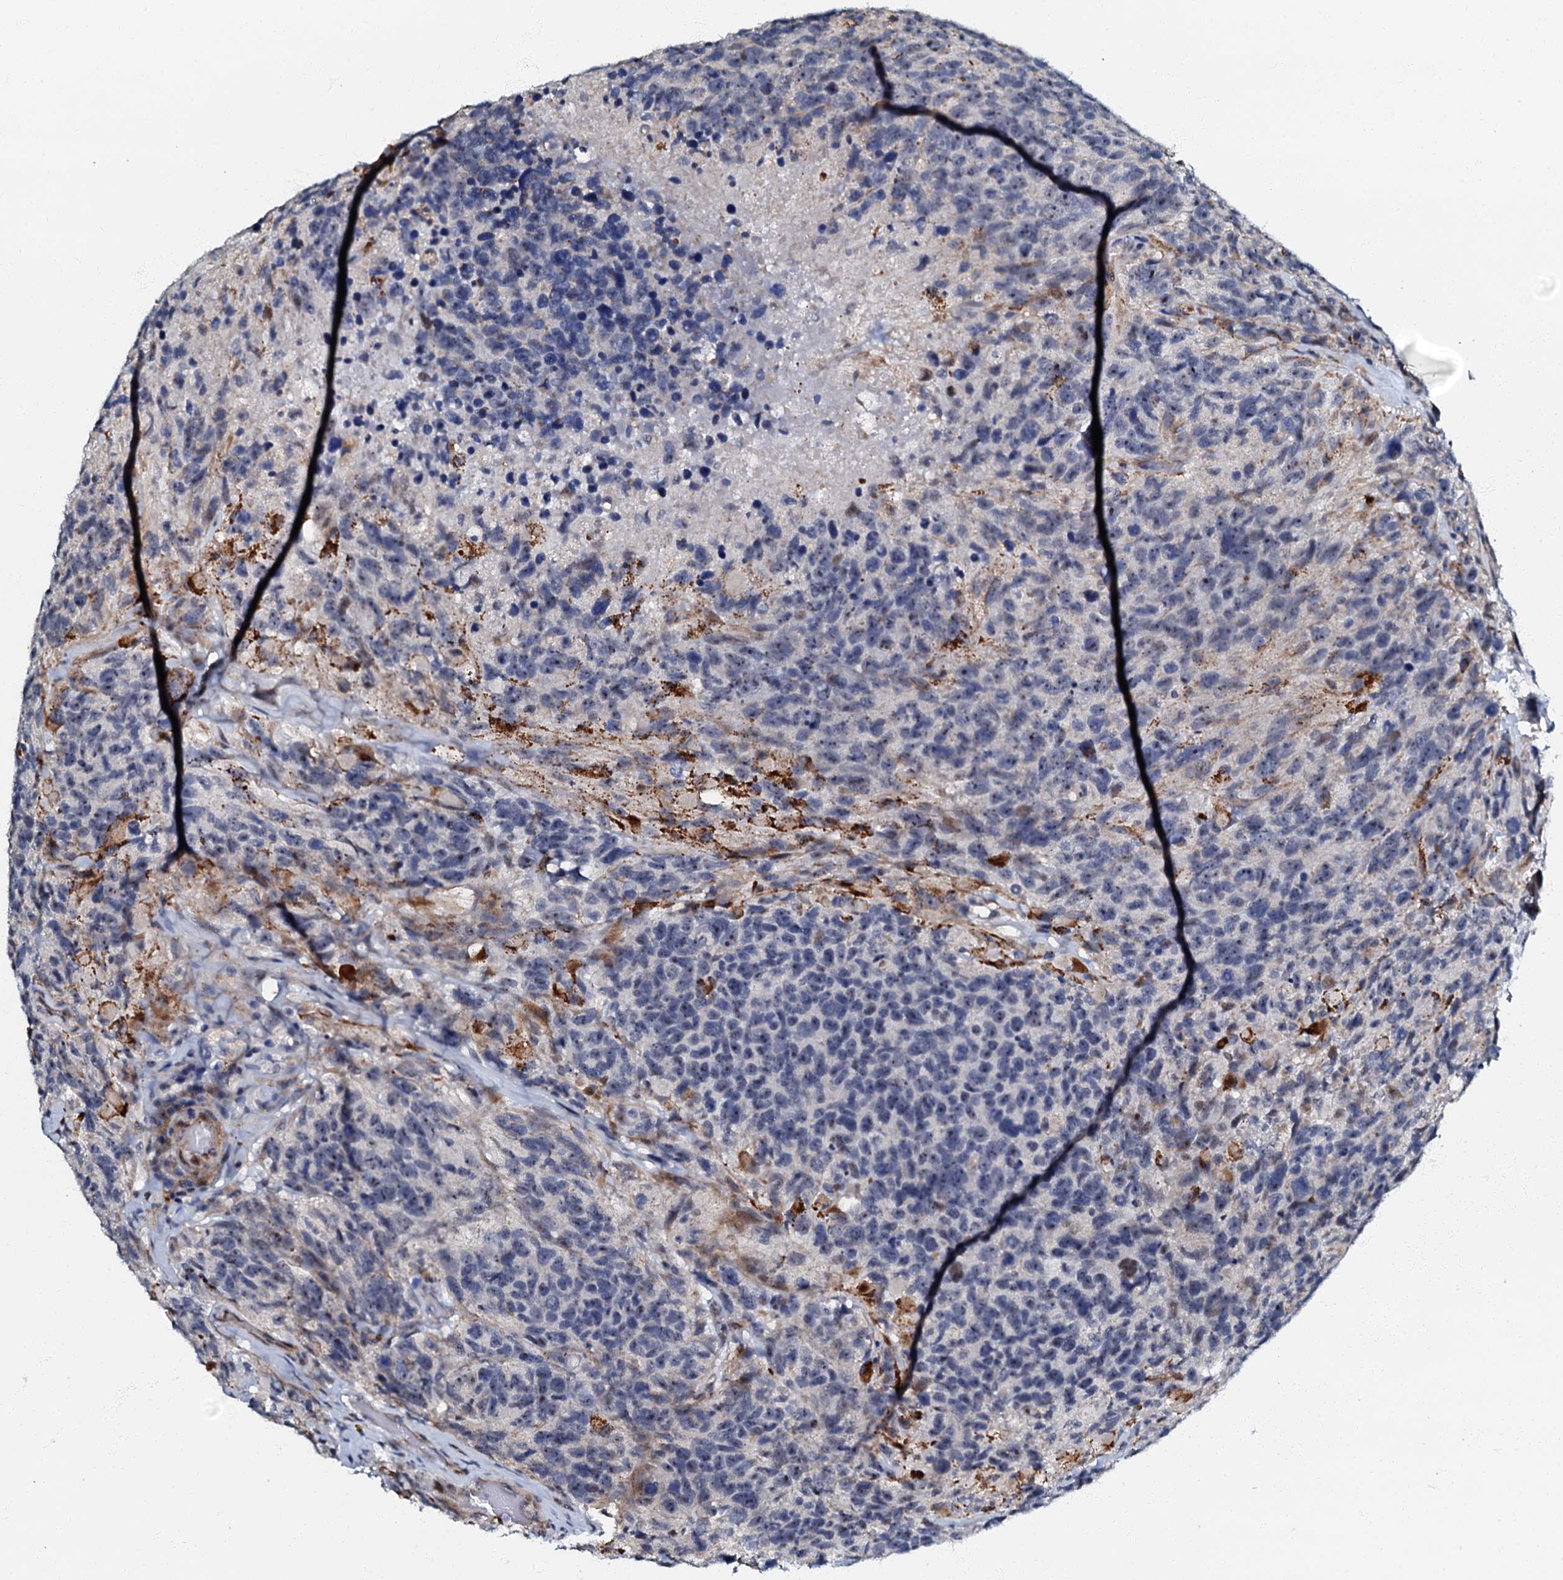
{"staining": {"intensity": "negative", "quantity": "none", "location": "none"}, "tissue": "glioma", "cell_type": "Tumor cells", "image_type": "cancer", "snomed": [{"axis": "morphology", "description": "Glioma, malignant, High grade"}, {"axis": "topography", "description": "Brain"}], "caption": "Tumor cells show no significant protein staining in glioma. Nuclei are stained in blue.", "gene": "OLAH", "patient": {"sex": "male", "age": 69}}